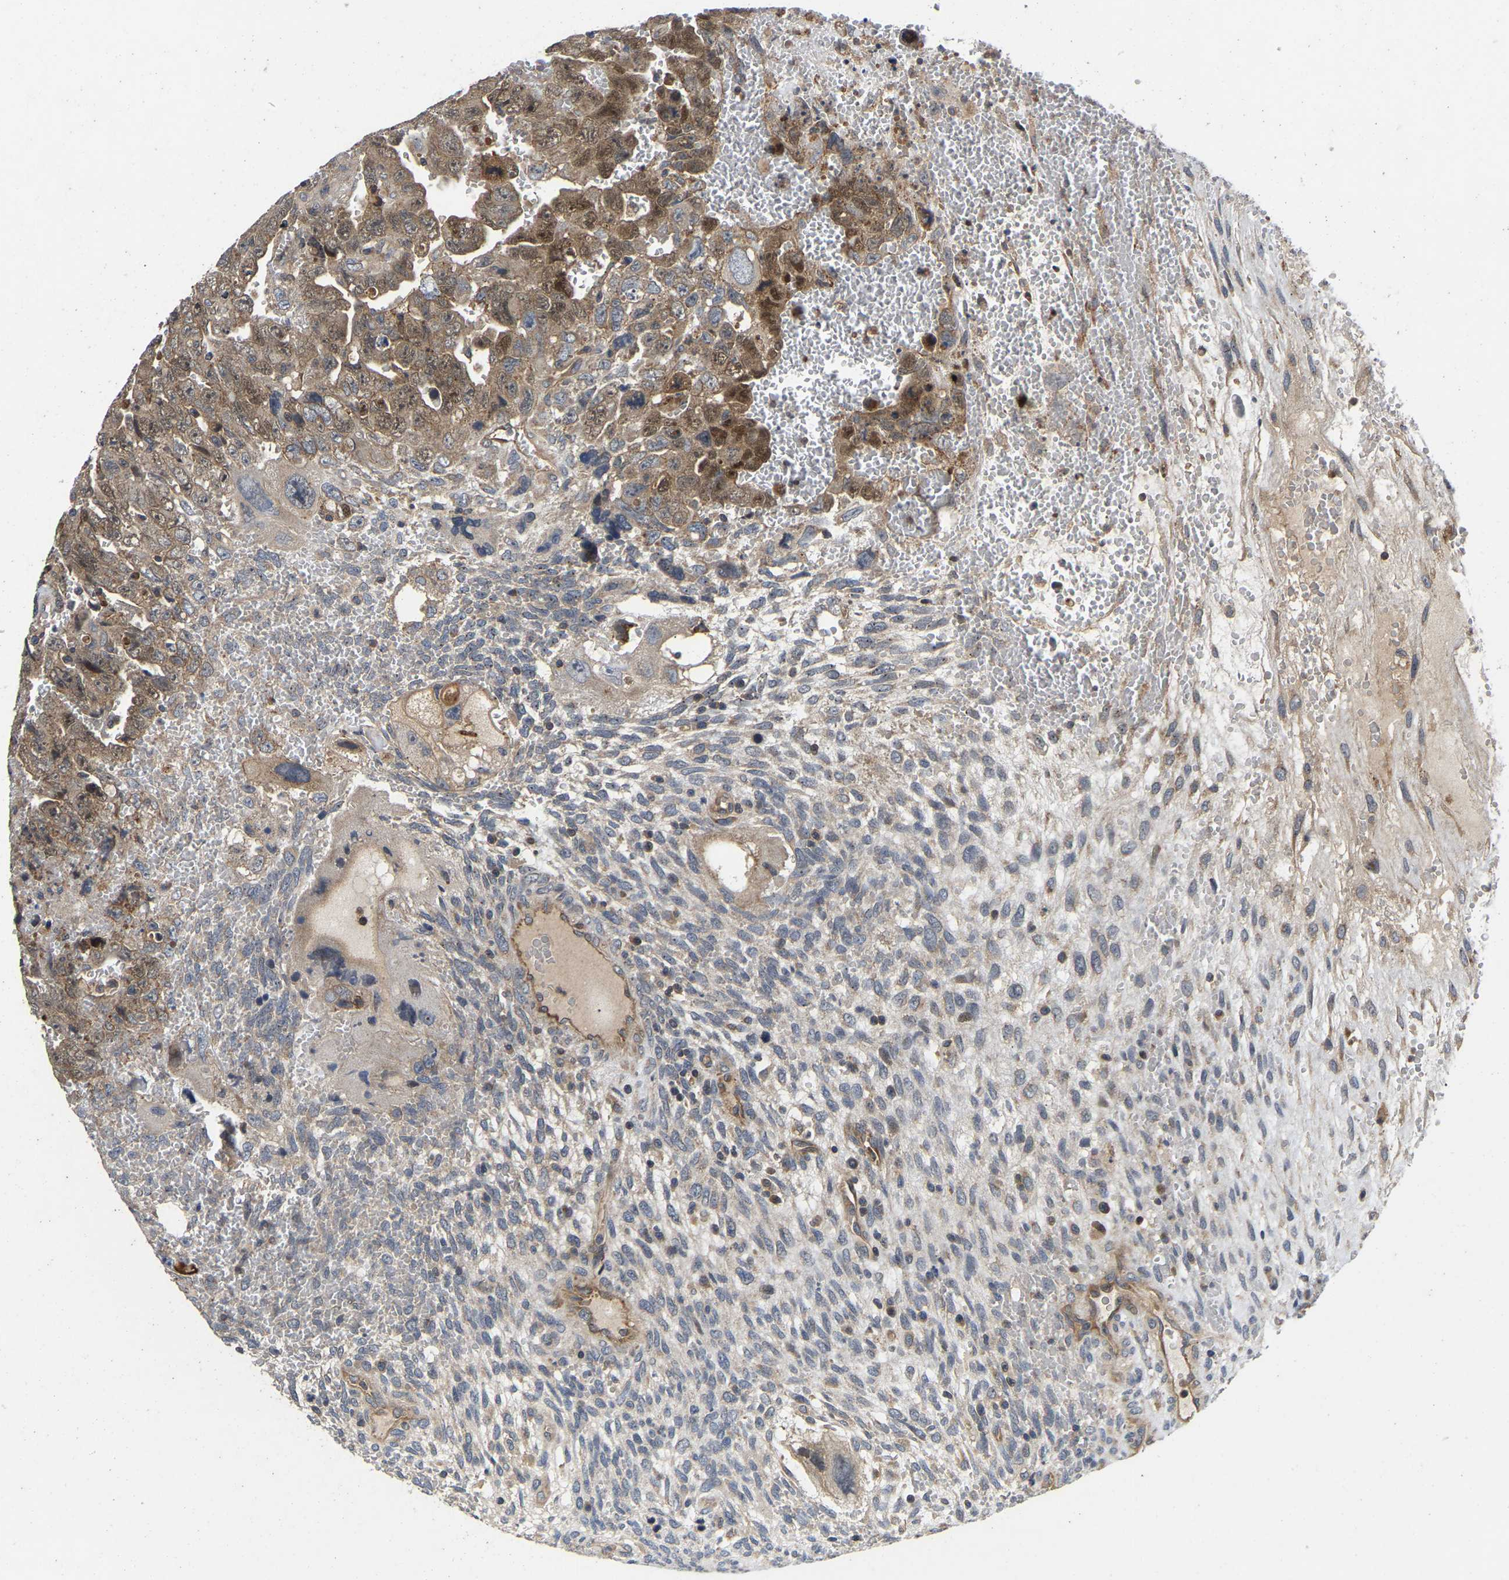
{"staining": {"intensity": "moderate", "quantity": ">75%", "location": "cytoplasmic/membranous"}, "tissue": "testis cancer", "cell_type": "Tumor cells", "image_type": "cancer", "snomed": [{"axis": "morphology", "description": "Carcinoma, Embryonal, NOS"}, {"axis": "topography", "description": "Testis"}], "caption": "Brown immunohistochemical staining in embryonal carcinoma (testis) shows moderate cytoplasmic/membranous staining in about >75% of tumor cells.", "gene": "PRDM14", "patient": {"sex": "male", "age": 28}}